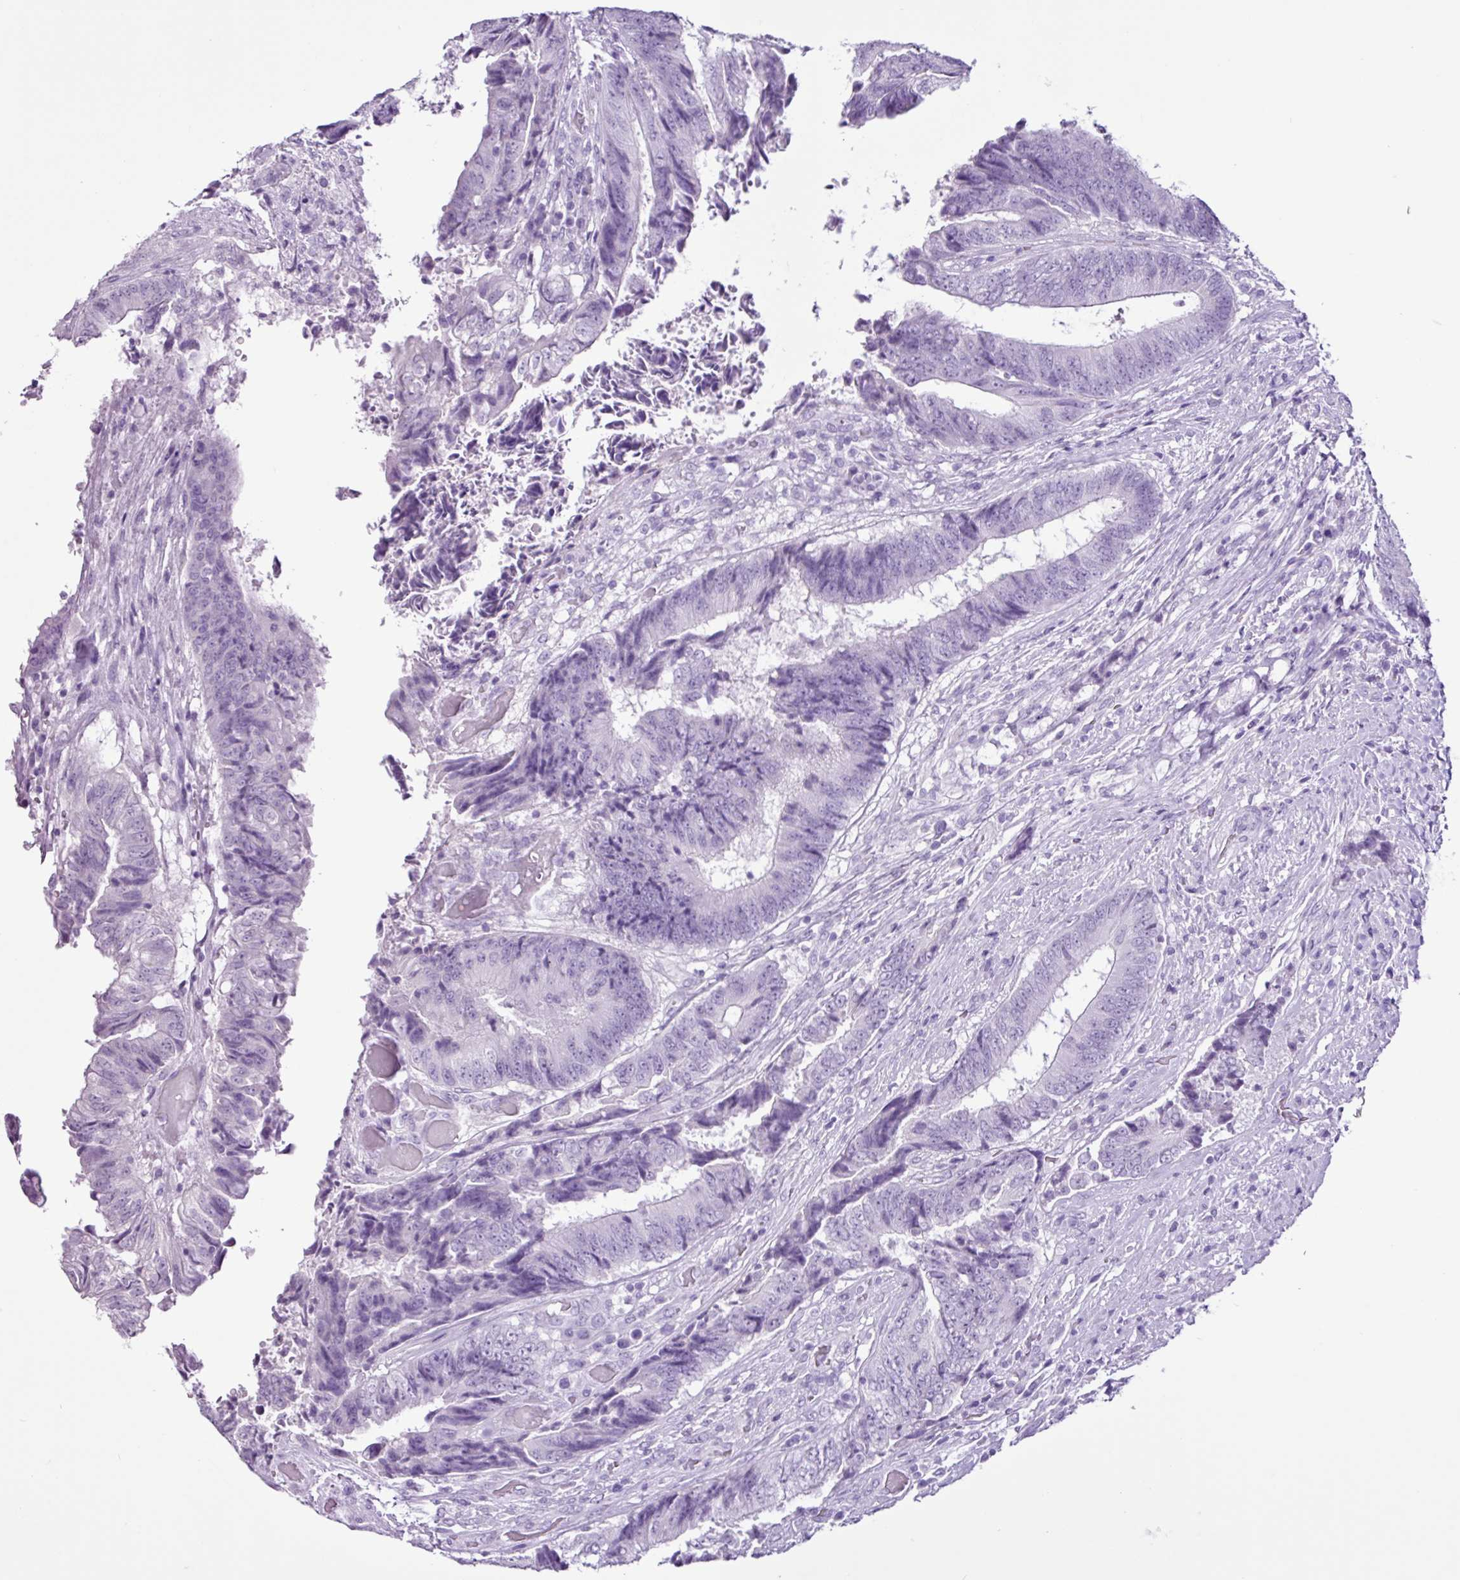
{"staining": {"intensity": "negative", "quantity": "none", "location": "none"}, "tissue": "colorectal cancer", "cell_type": "Tumor cells", "image_type": "cancer", "snomed": [{"axis": "morphology", "description": "Adenocarcinoma, NOS"}, {"axis": "topography", "description": "Rectum"}], "caption": "Immunohistochemistry micrograph of colorectal adenocarcinoma stained for a protein (brown), which demonstrates no expression in tumor cells.", "gene": "PGR", "patient": {"sex": "male", "age": 72}}